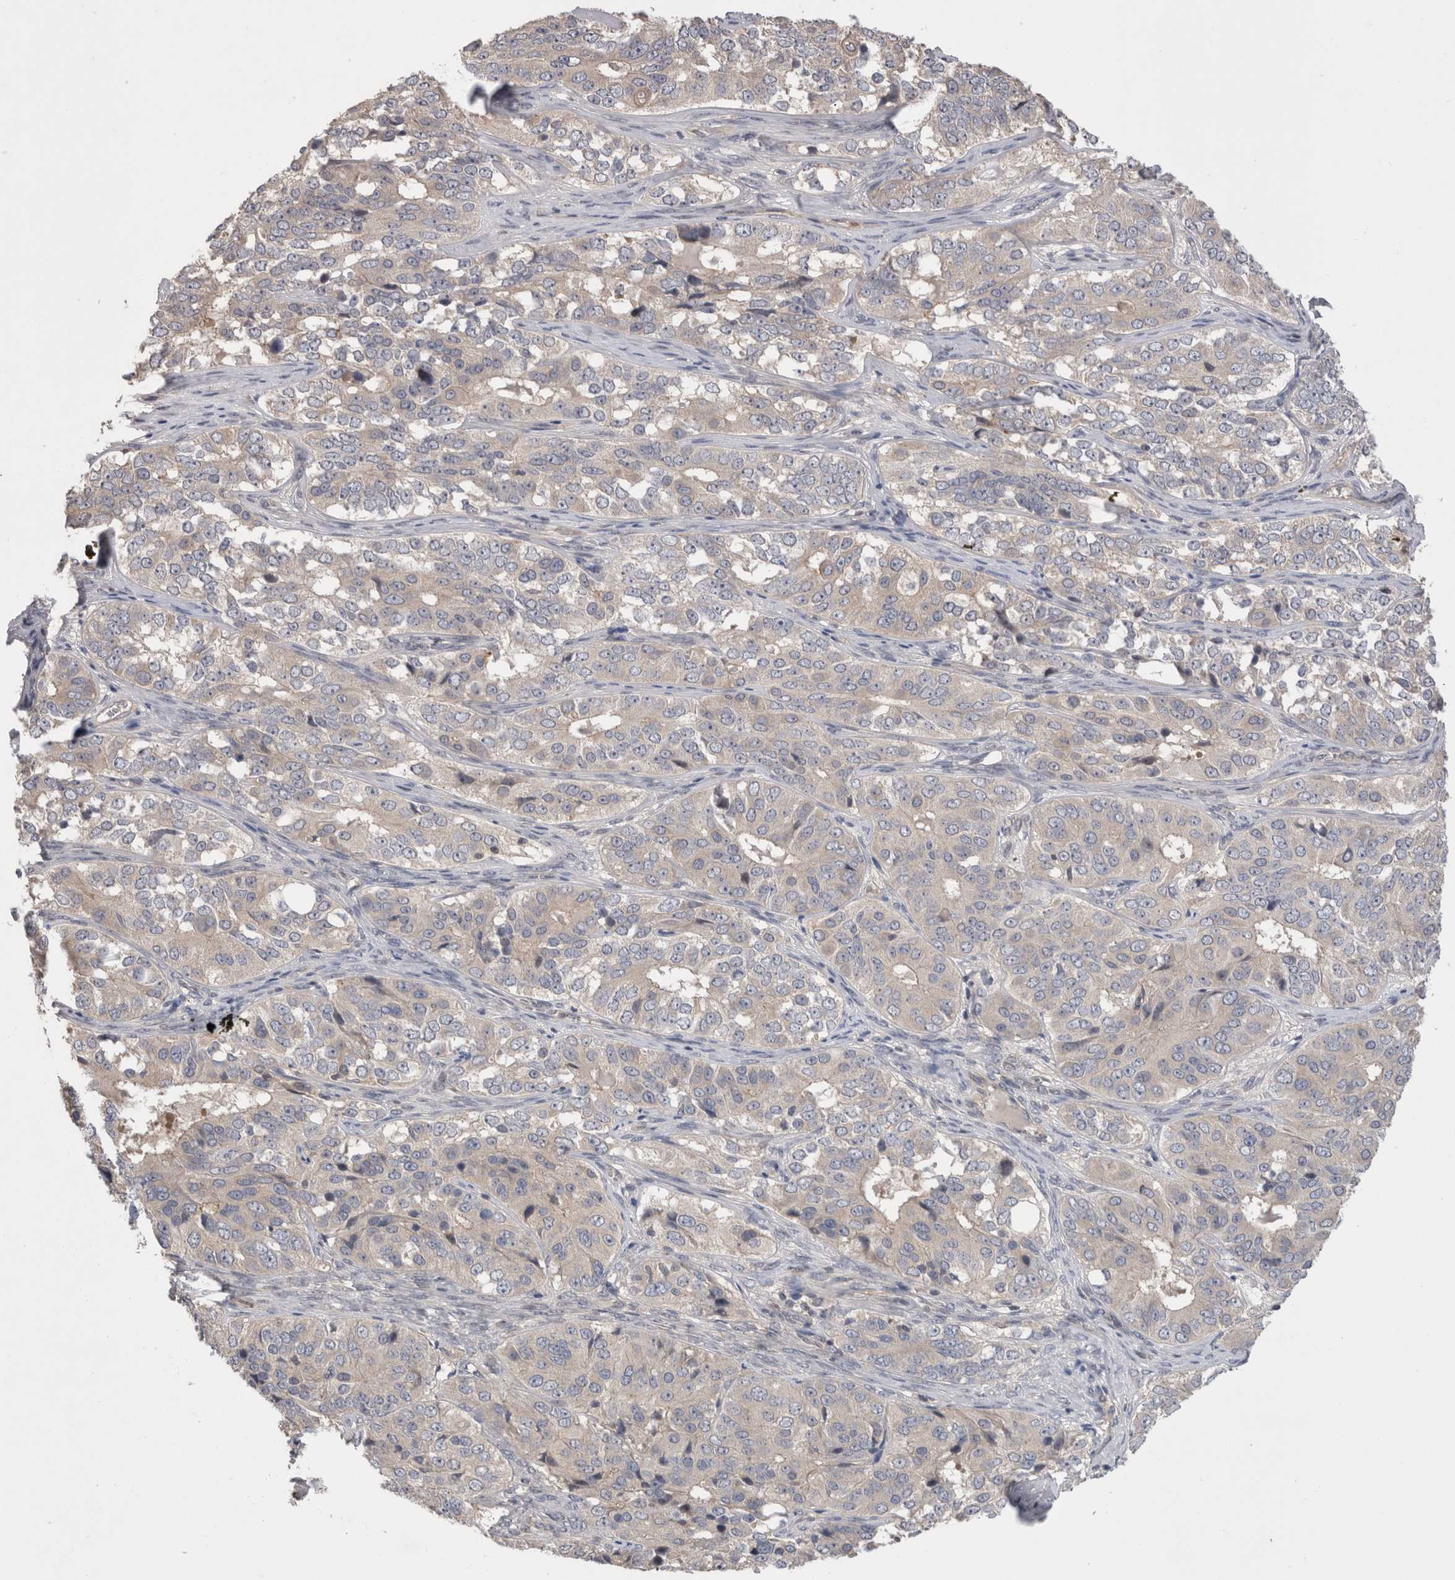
{"staining": {"intensity": "weak", "quantity": "25%-75%", "location": "cytoplasmic/membranous"}, "tissue": "ovarian cancer", "cell_type": "Tumor cells", "image_type": "cancer", "snomed": [{"axis": "morphology", "description": "Carcinoma, endometroid"}, {"axis": "topography", "description": "Ovary"}], "caption": "This photomicrograph demonstrates ovarian cancer stained with IHC to label a protein in brown. The cytoplasmic/membranous of tumor cells show weak positivity for the protein. Nuclei are counter-stained blue.", "gene": "OTOR", "patient": {"sex": "female", "age": 51}}